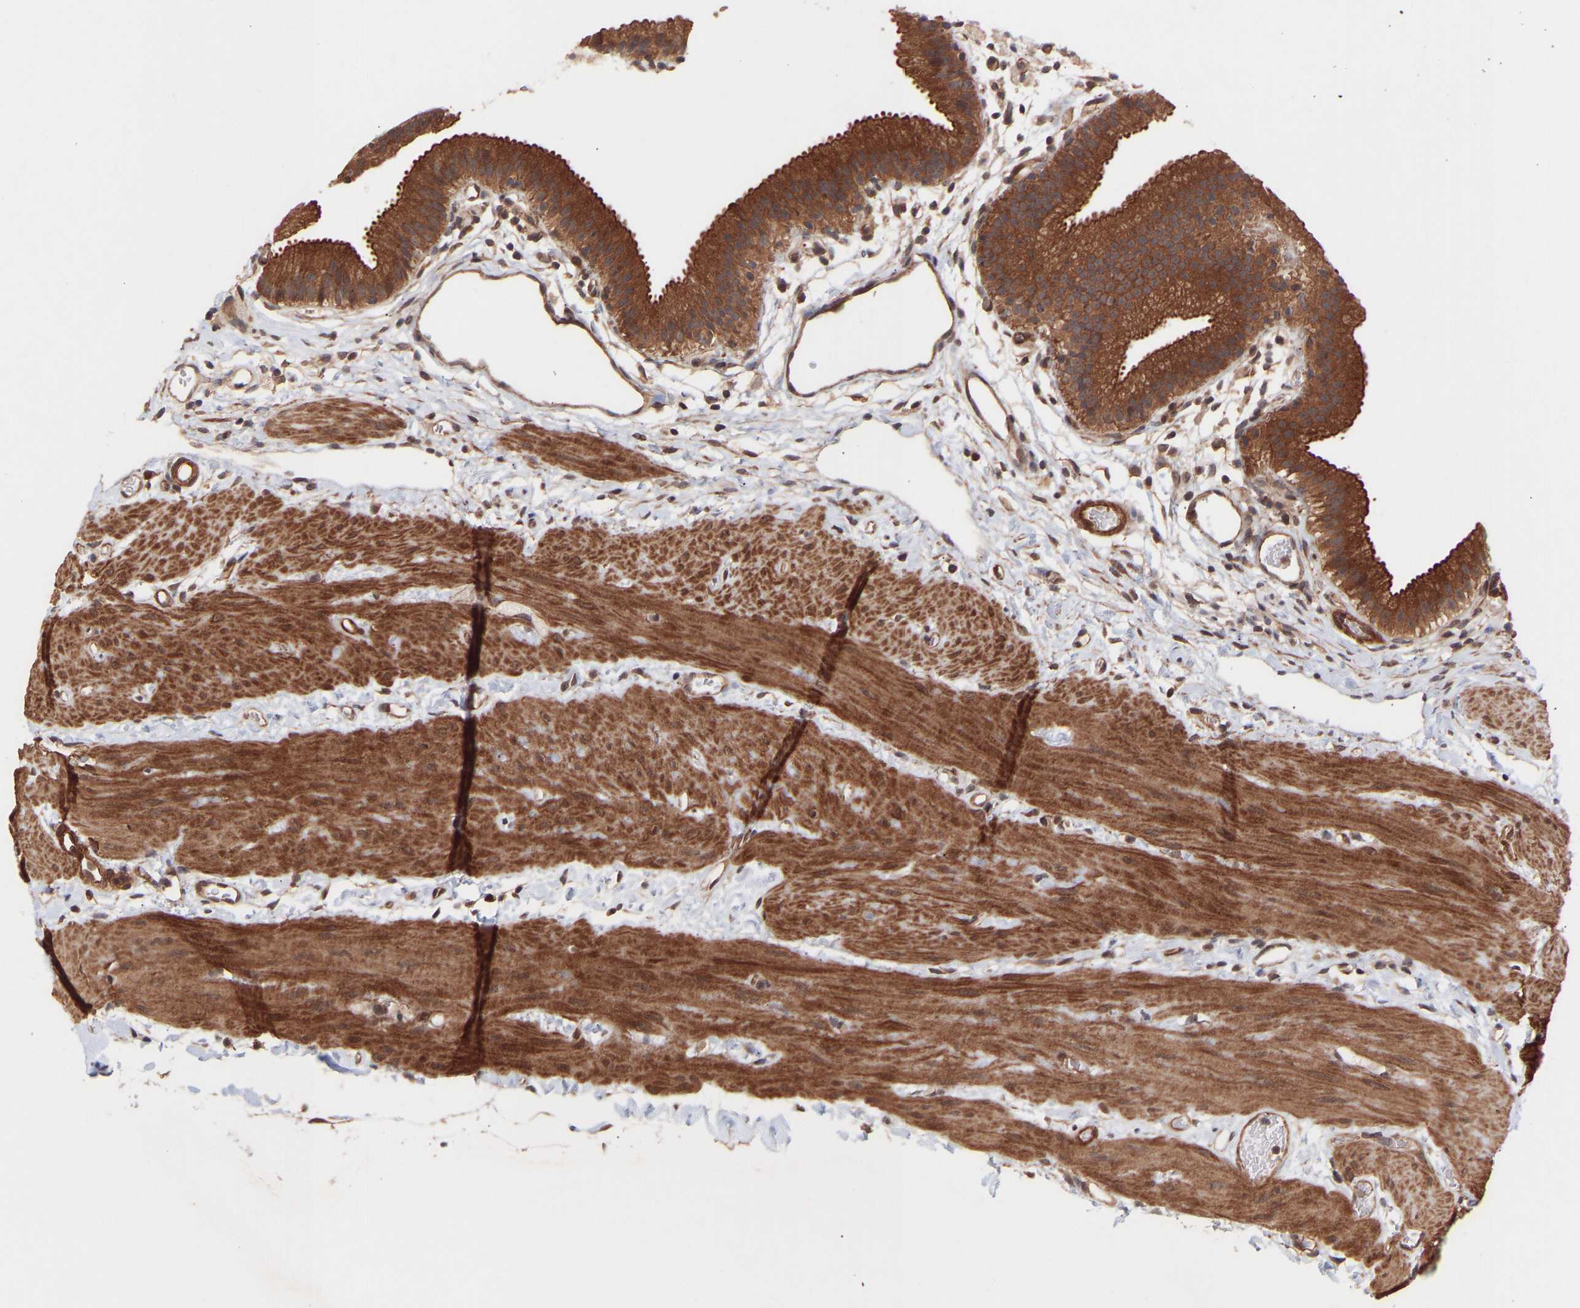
{"staining": {"intensity": "strong", "quantity": ">75%", "location": "cytoplasmic/membranous"}, "tissue": "gallbladder", "cell_type": "Glandular cells", "image_type": "normal", "snomed": [{"axis": "morphology", "description": "Normal tissue, NOS"}, {"axis": "topography", "description": "Gallbladder"}], "caption": "Approximately >75% of glandular cells in benign gallbladder demonstrate strong cytoplasmic/membranous protein expression as visualized by brown immunohistochemical staining.", "gene": "PDLIM5", "patient": {"sex": "female", "age": 26}}